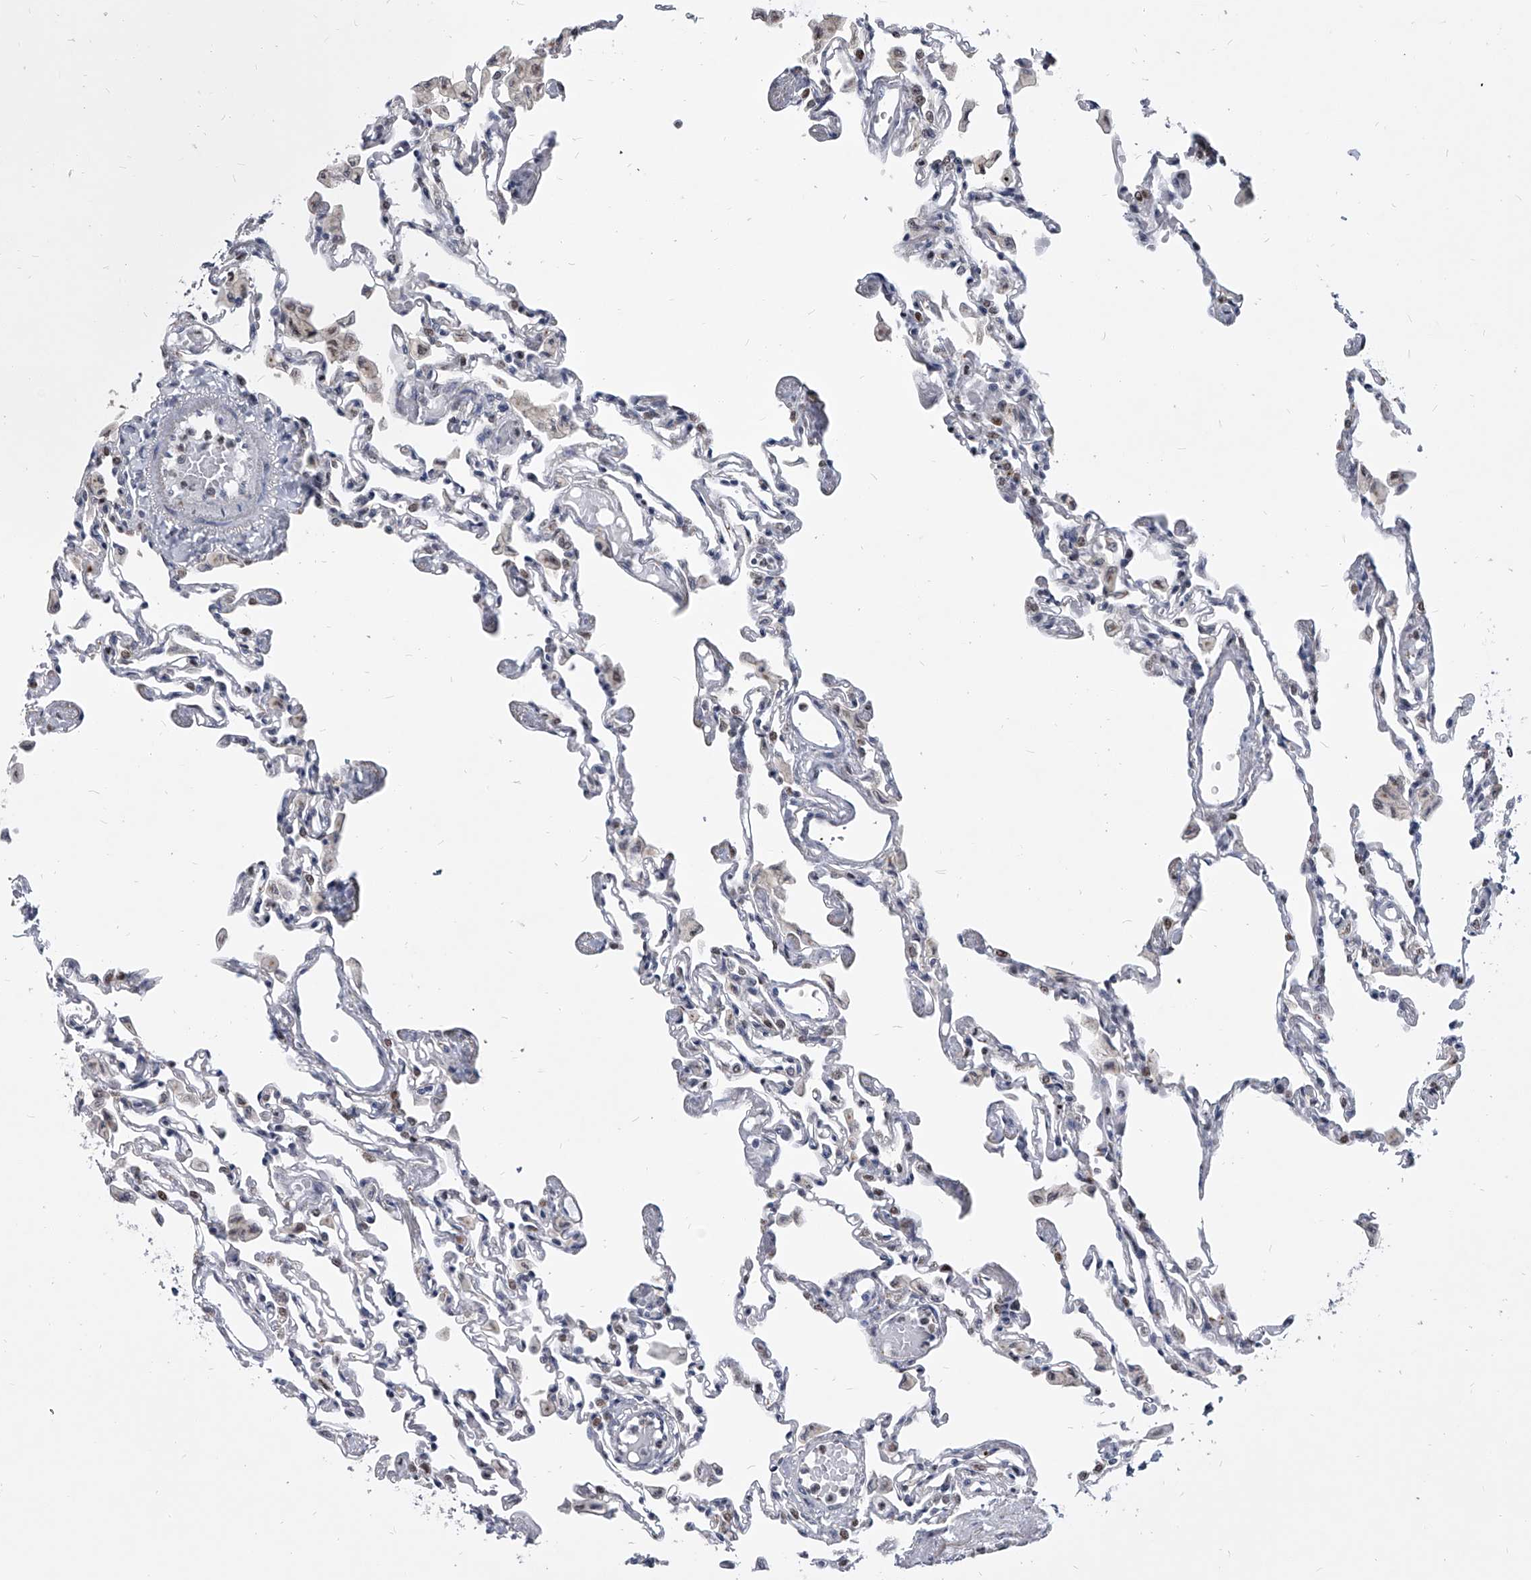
{"staining": {"intensity": "negative", "quantity": "none", "location": "none"}, "tissue": "lung", "cell_type": "Alveolar cells", "image_type": "normal", "snomed": [{"axis": "morphology", "description": "Normal tissue, NOS"}, {"axis": "topography", "description": "Bronchus"}, {"axis": "topography", "description": "Lung"}], "caption": "The photomicrograph exhibits no significant positivity in alveolar cells of lung. (DAB (3,3'-diaminobenzidine) immunohistochemistry visualized using brightfield microscopy, high magnification).", "gene": "EVA1C", "patient": {"sex": "female", "age": 49}}